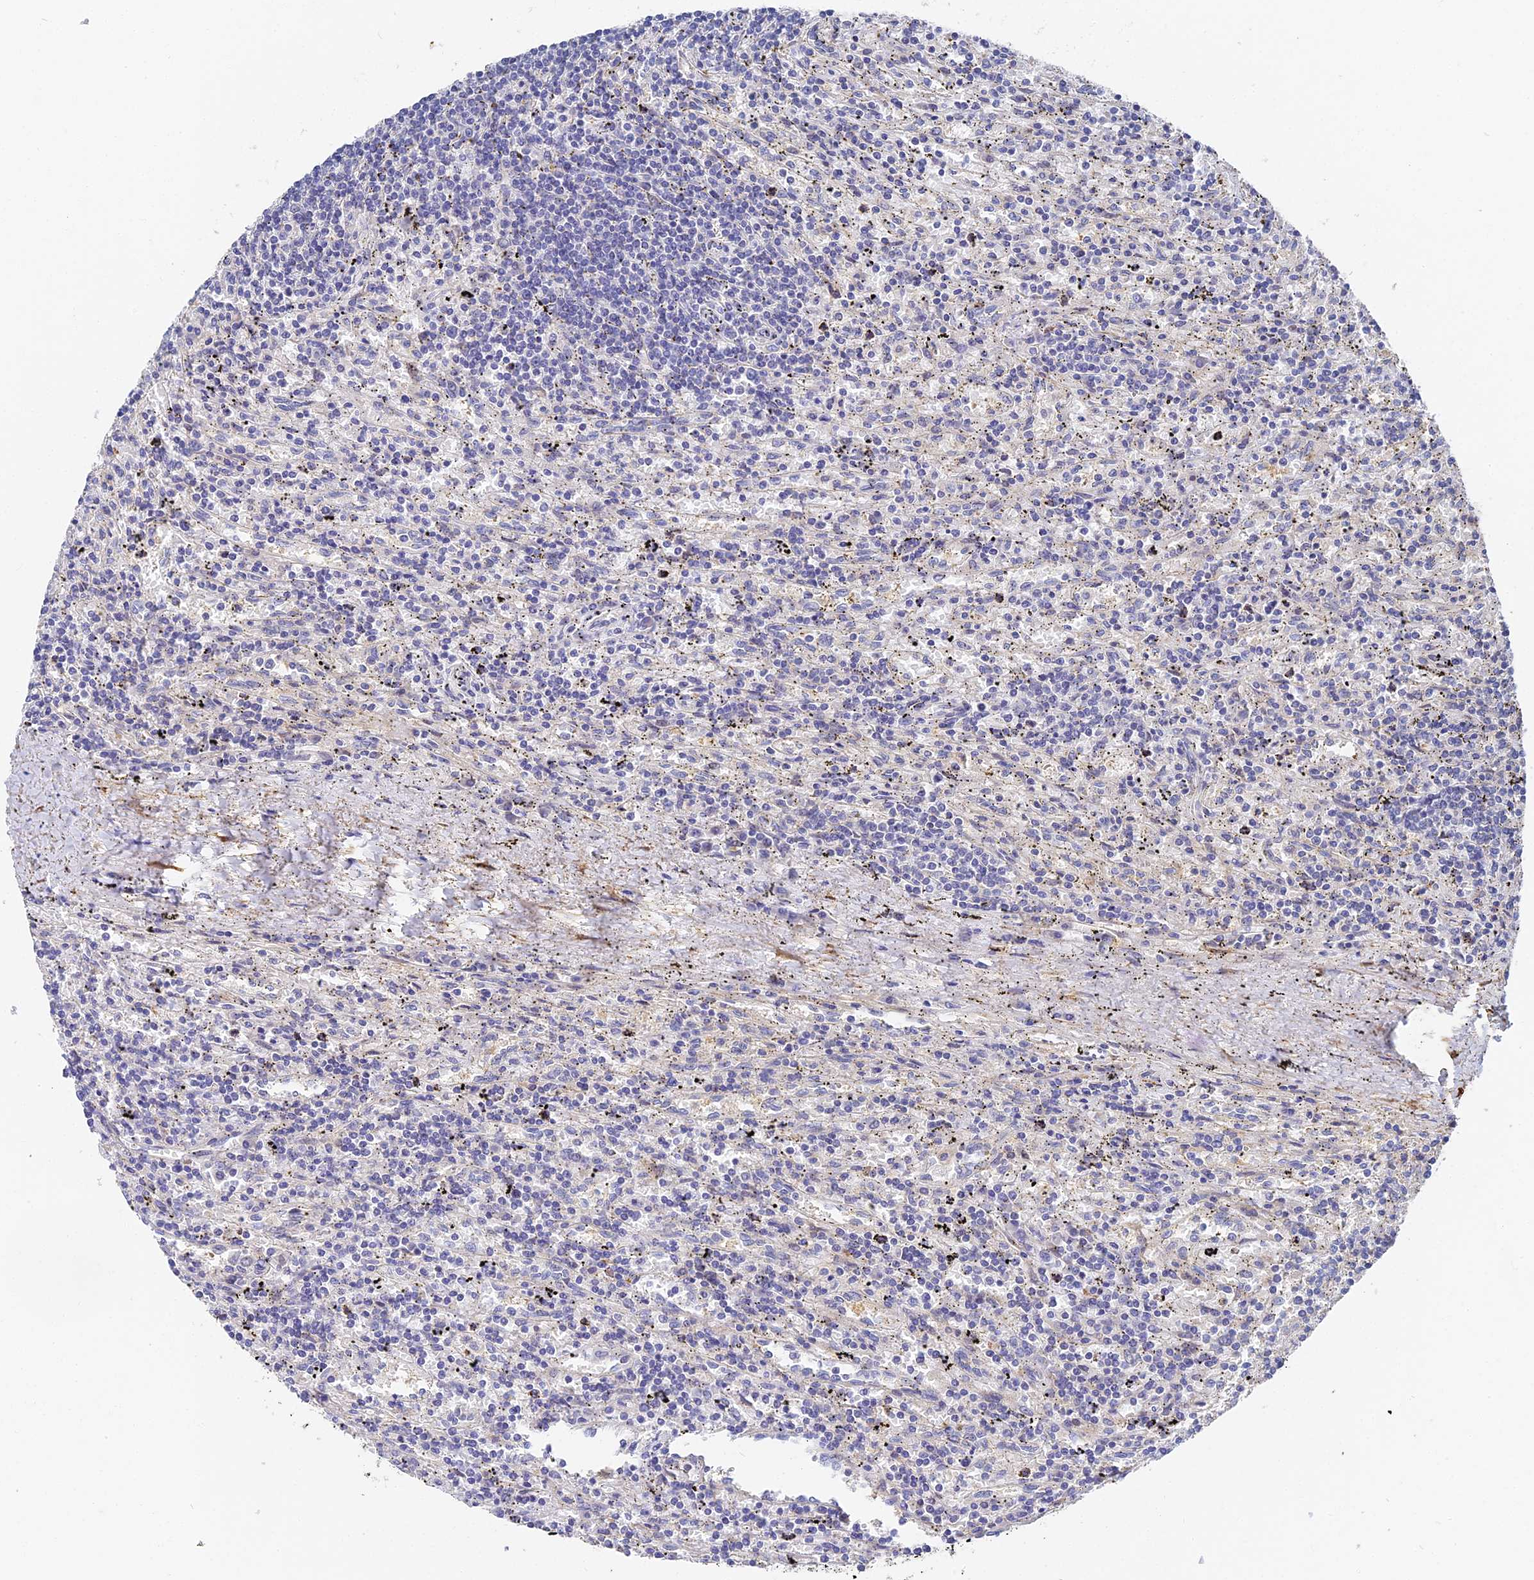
{"staining": {"intensity": "negative", "quantity": "none", "location": "none"}, "tissue": "lymphoma", "cell_type": "Tumor cells", "image_type": "cancer", "snomed": [{"axis": "morphology", "description": "Malignant lymphoma, non-Hodgkin's type, Low grade"}, {"axis": "topography", "description": "Spleen"}], "caption": "DAB immunohistochemical staining of low-grade malignant lymphoma, non-Hodgkin's type displays no significant expression in tumor cells.", "gene": "CCDC113", "patient": {"sex": "male", "age": 76}}